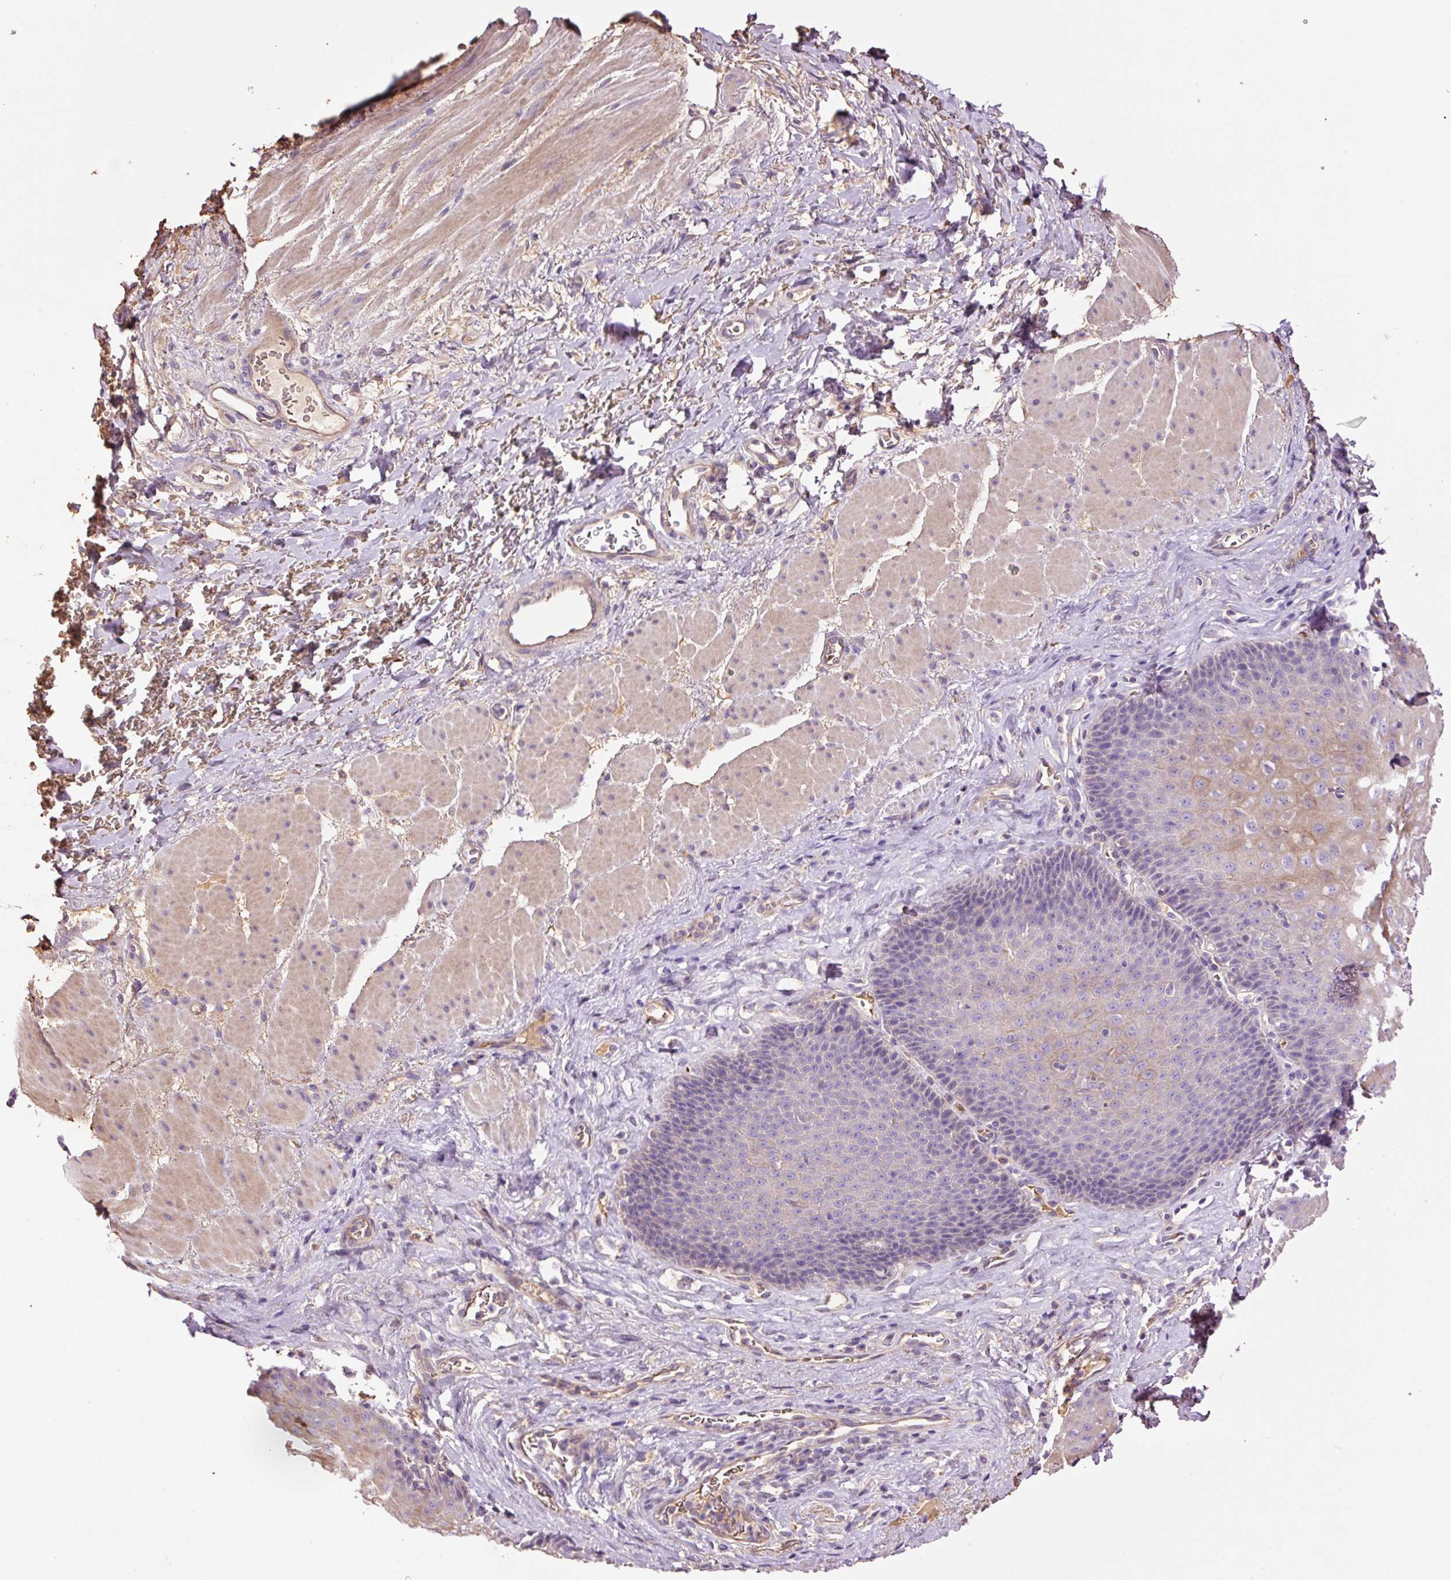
{"staining": {"intensity": "moderate", "quantity": "25%-75%", "location": "cytoplasmic/membranous"}, "tissue": "esophagus", "cell_type": "Squamous epithelial cells", "image_type": "normal", "snomed": [{"axis": "morphology", "description": "Normal tissue, NOS"}, {"axis": "topography", "description": "Esophagus"}], "caption": "An image of esophagus stained for a protein exhibits moderate cytoplasmic/membranous brown staining in squamous epithelial cells.", "gene": "TMEM235", "patient": {"sex": "female", "age": 66}}